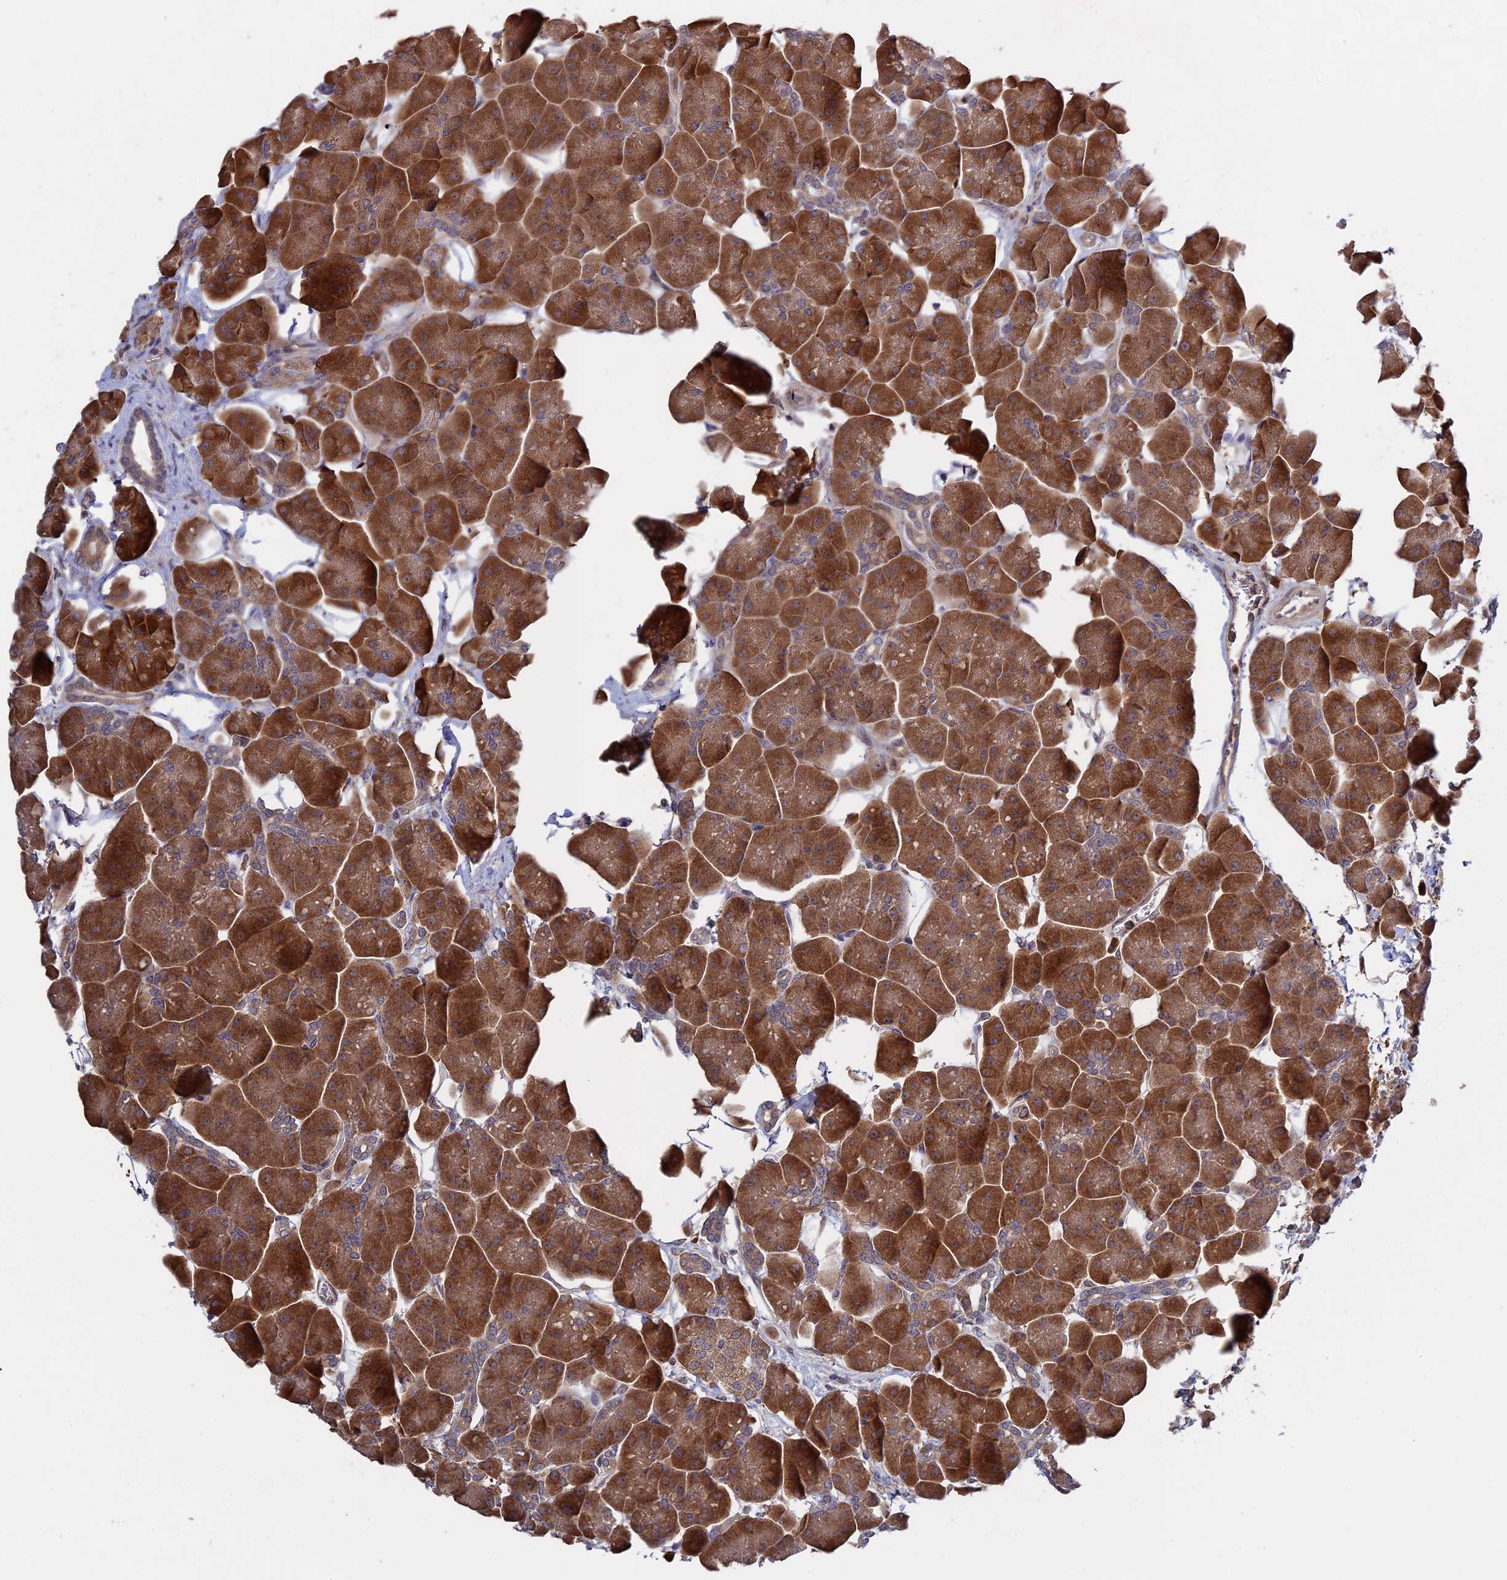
{"staining": {"intensity": "strong", "quantity": ">75%", "location": "cytoplasmic/membranous"}, "tissue": "pancreas", "cell_type": "Exocrine glandular cells", "image_type": "normal", "snomed": [{"axis": "morphology", "description": "Normal tissue, NOS"}, {"axis": "topography", "description": "Pancreas"}], "caption": "Immunohistochemistry (IHC) of normal human pancreas displays high levels of strong cytoplasmic/membranous positivity in about >75% of exocrine glandular cells. The staining was performed using DAB (3,3'-diaminobenzidine), with brown indicating positive protein expression. Nuclei are stained blue with hematoxylin.", "gene": "RAB15", "patient": {"sex": "male", "age": 66}}